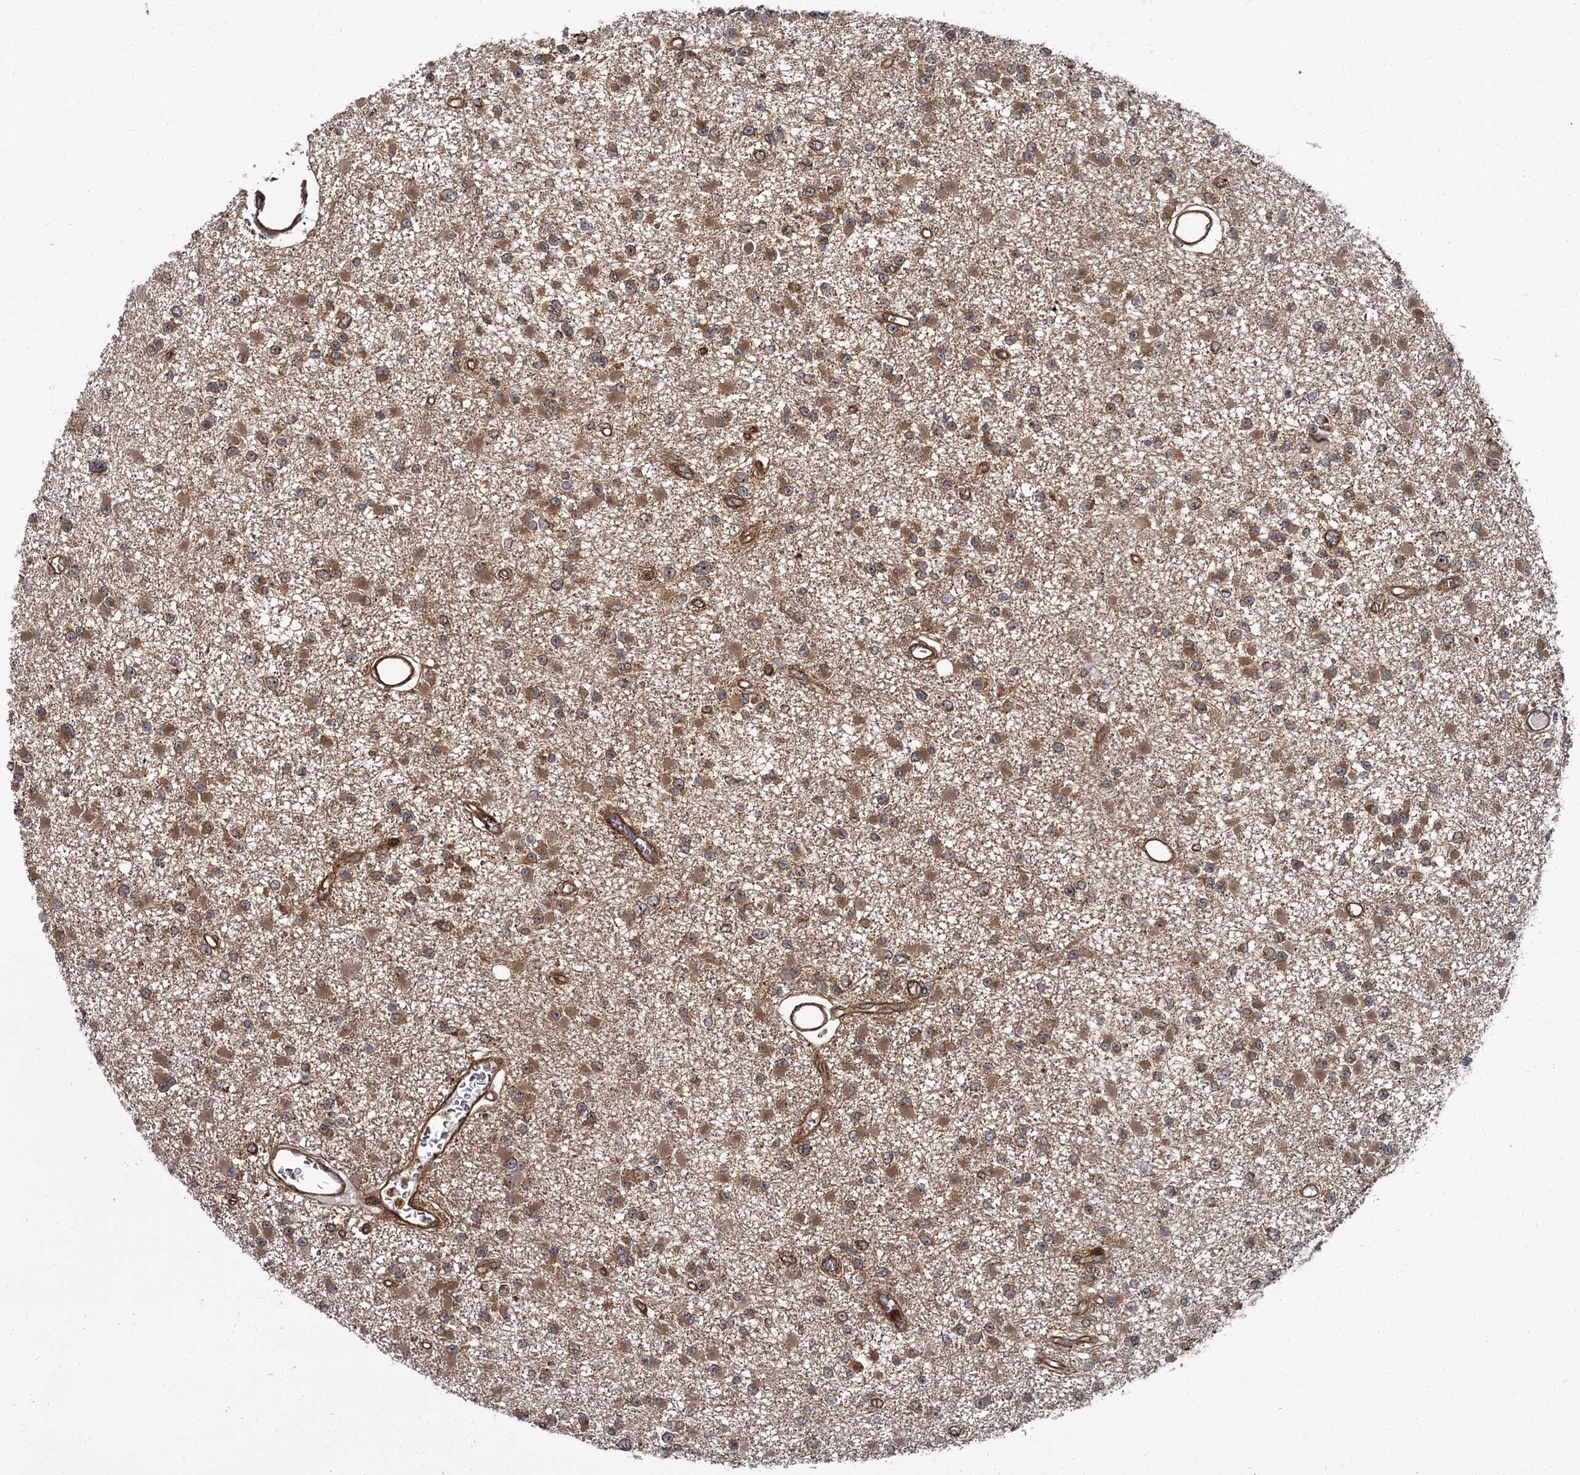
{"staining": {"intensity": "moderate", "quantity": ">75%", "location": "cytoplasmic/membranous"}, "tissue": "glioma", "cell_type": "Tumor cells", "image_type": "cancer", "snomed": [{"axis": "morphology", "description": "Glioma, malignant, Low grade"}, {"axis": "topography", "description": "Brain"}], "caption": "Immunohistochemistry of human glioma exhibits medium levels of moderate cytoplasmic/membranous staining in approximately >75% of tumor cells.", "gene": "THAP9", "patient": {"sex": "female", "age": 22}}